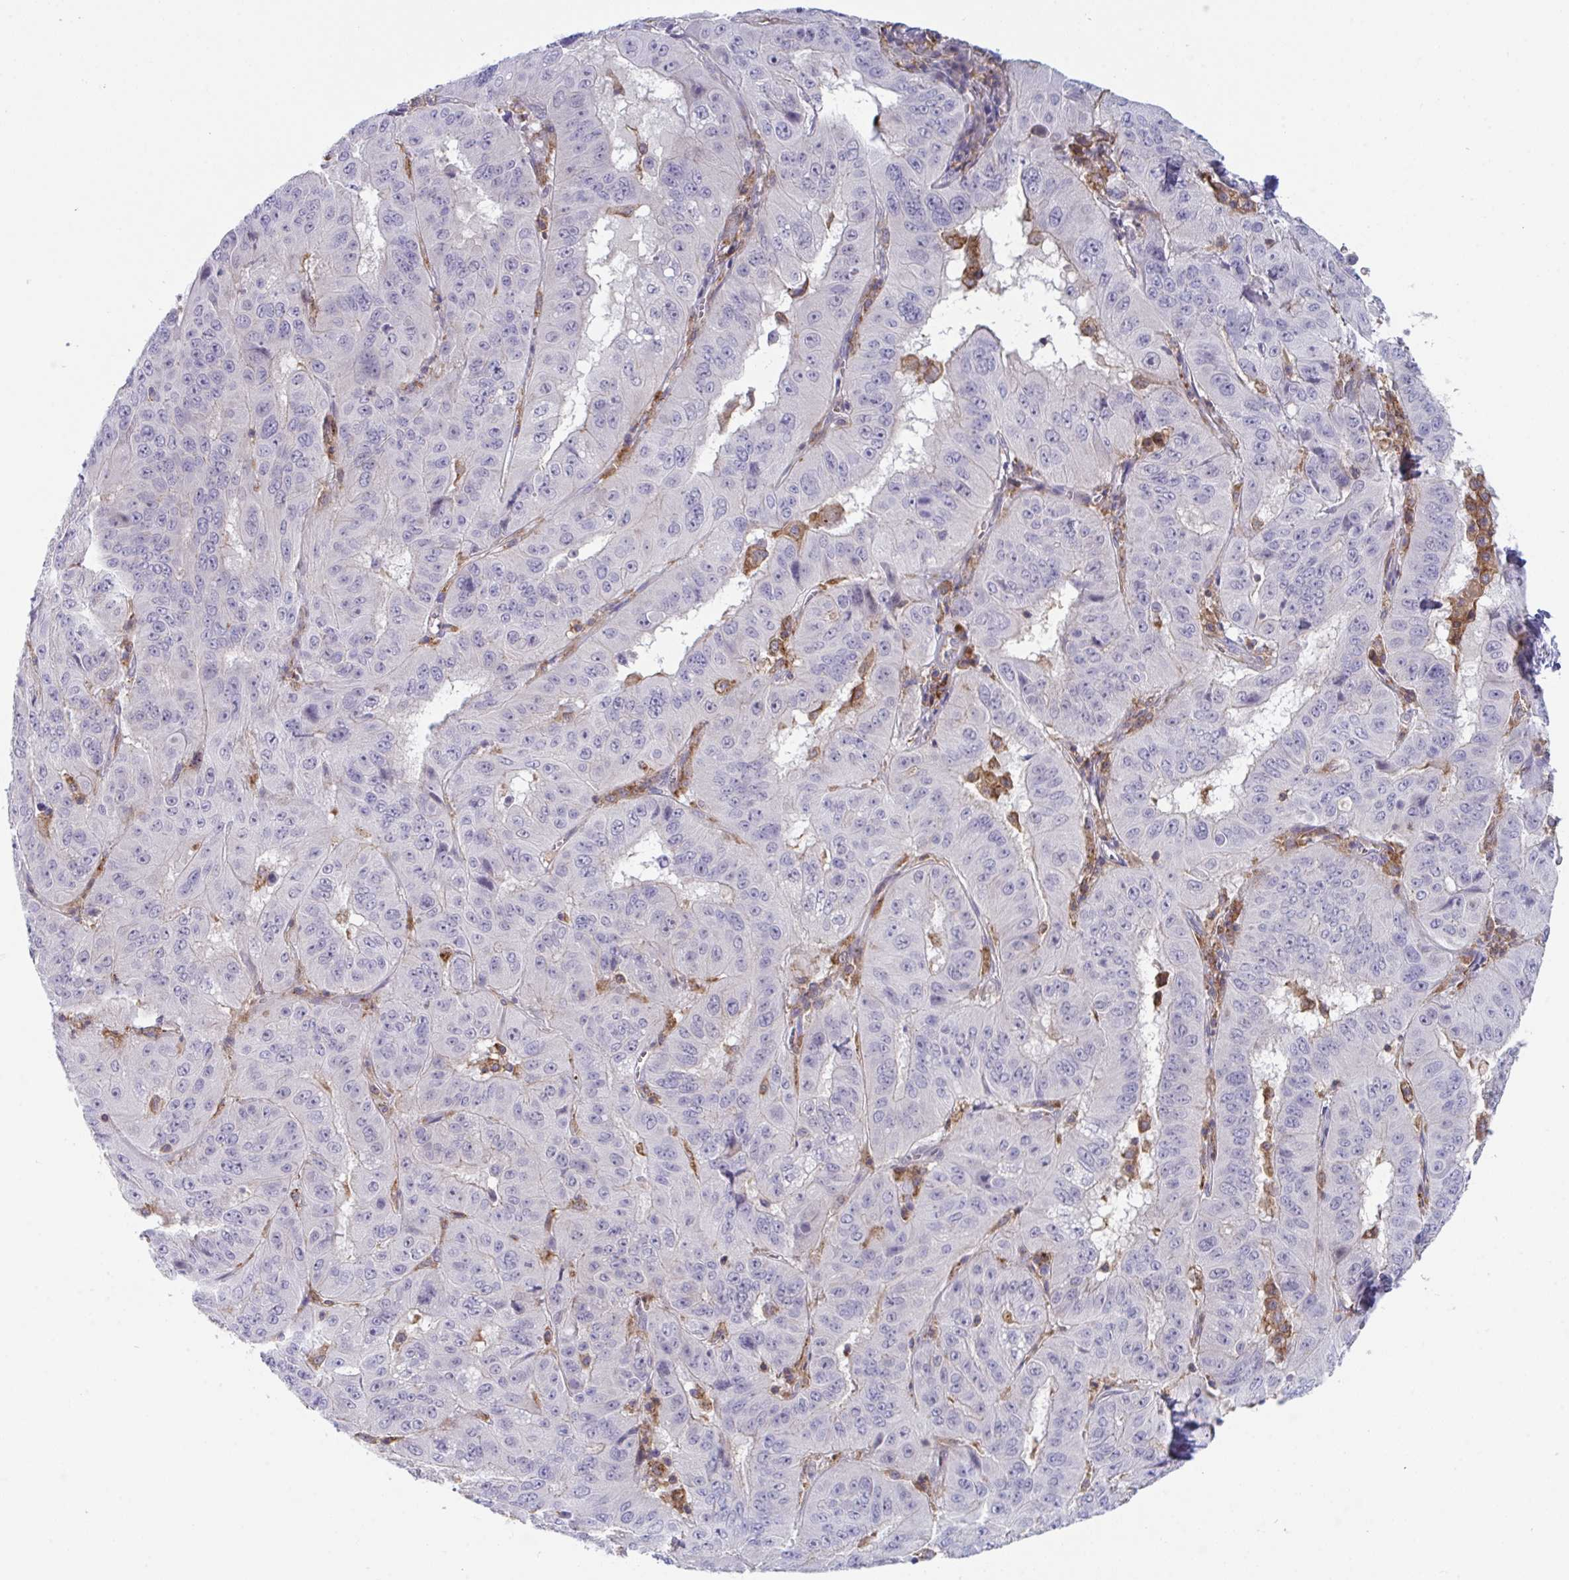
{"staining": {"intensity": "negative", "quantity": "none", "location": "none"}, "tissue": "pancreatic cancer", "cell_type": "Tumor cells", "image_type": "cancer", "snomed": [{"axis": "morphology", "description": "Adenocarcinoma, NOS"}, {"axis": "topography", "description": "Pancreas"}], "caption": "Micrograph shows no significant protein expression in tumor cells of pancreatic cancer.", "gene": "DISP2", "patient": {"sex": "male", "age": 63}}